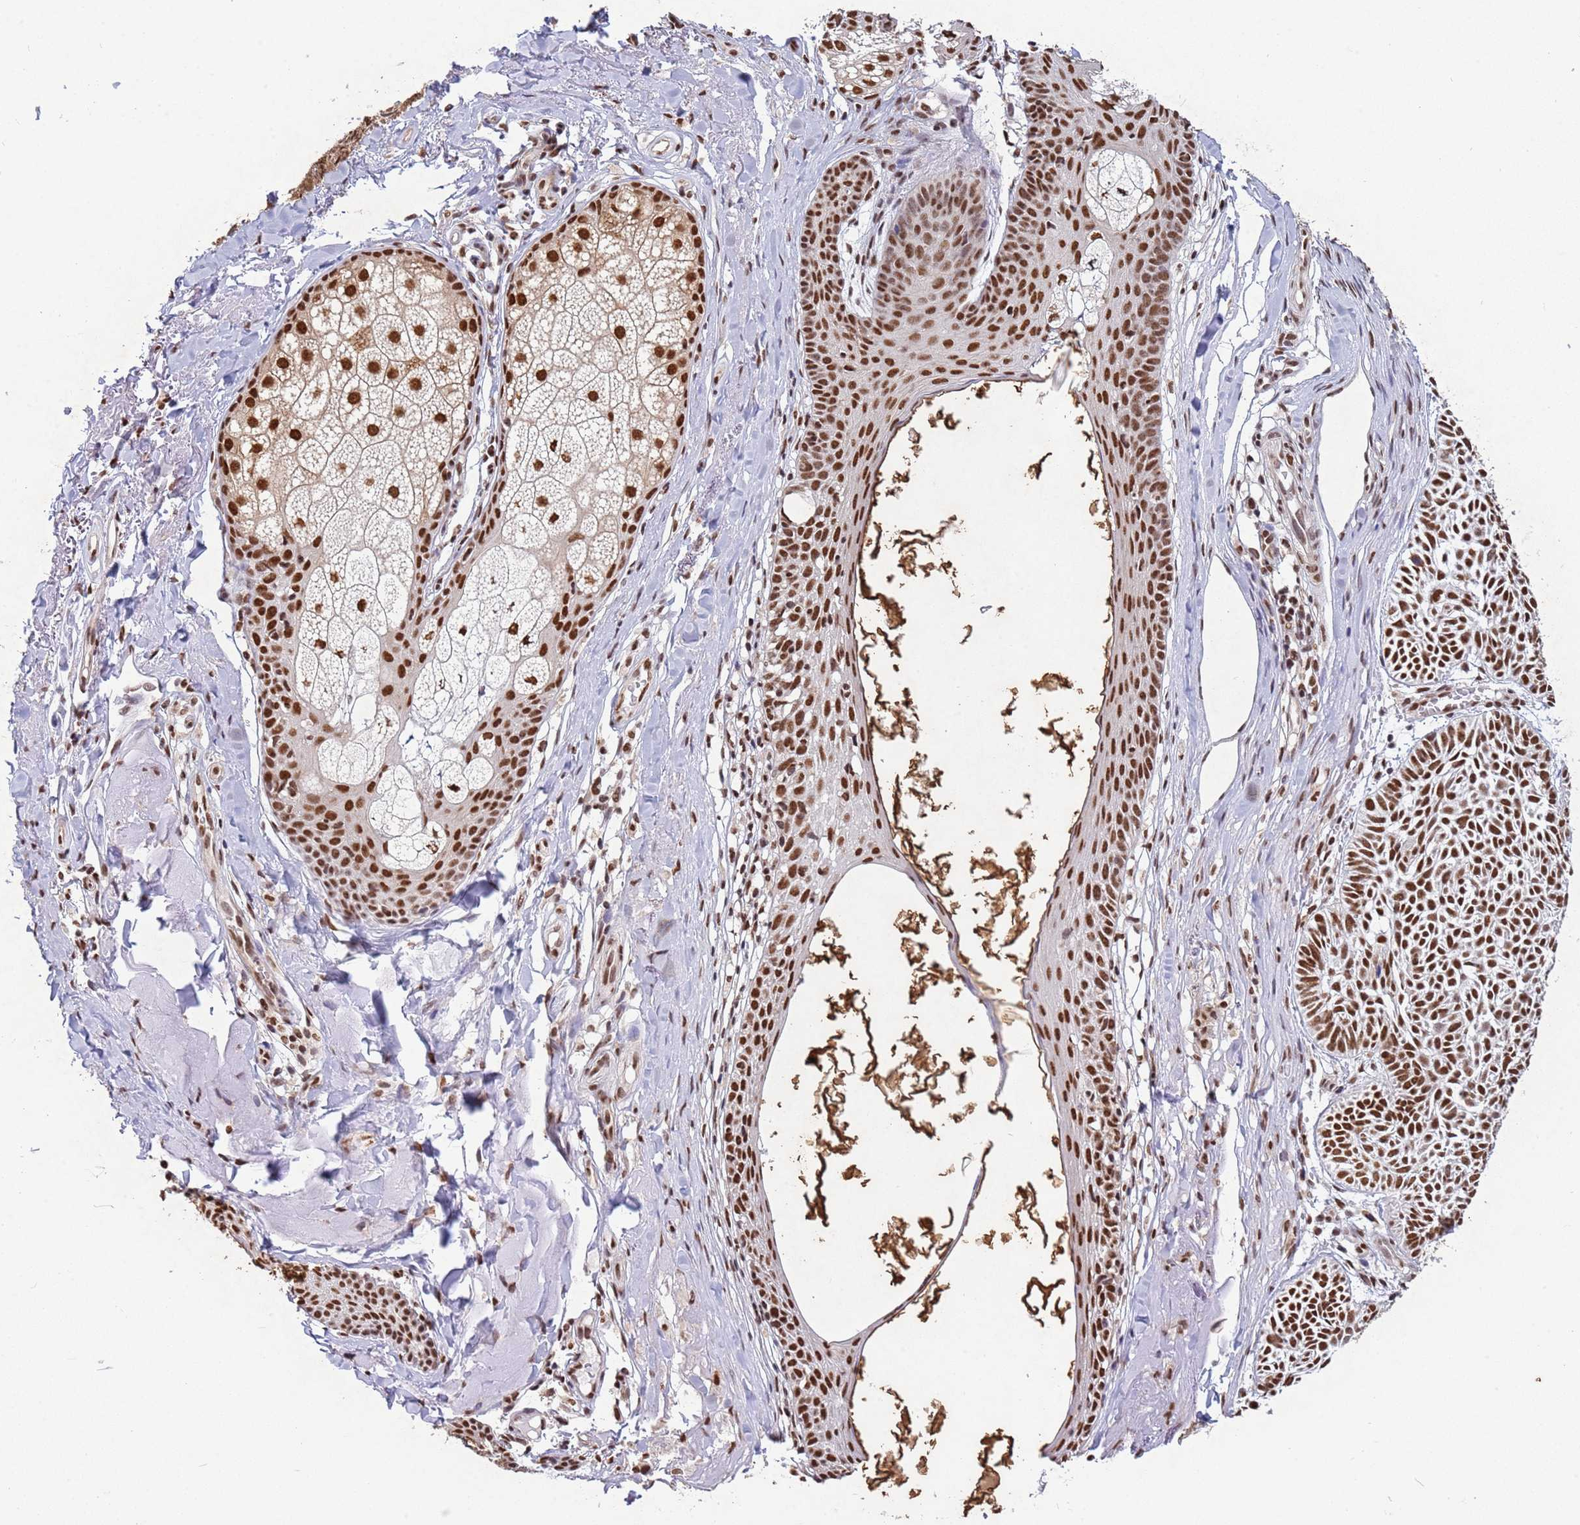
{"staining": {"intensity": "strong", "quantity": ">75%", "location": "nuclear"}, "tissue": "skin cancer", "cell_type": "Tumor cells", "image_type": "cancer", "snomed": [{"axis": "morphology", "description": "Basal cell carcinoma"}, {"axis": "topography", "description": "Skin"}], "caption": "This image shows immunohistochemistry staining of human skin basal cell carcinoma, with high strong nuclear staining in about >75% of tumor cells.", "gene": "ESF1", "patient": {"sex": "male", "age": 69}}